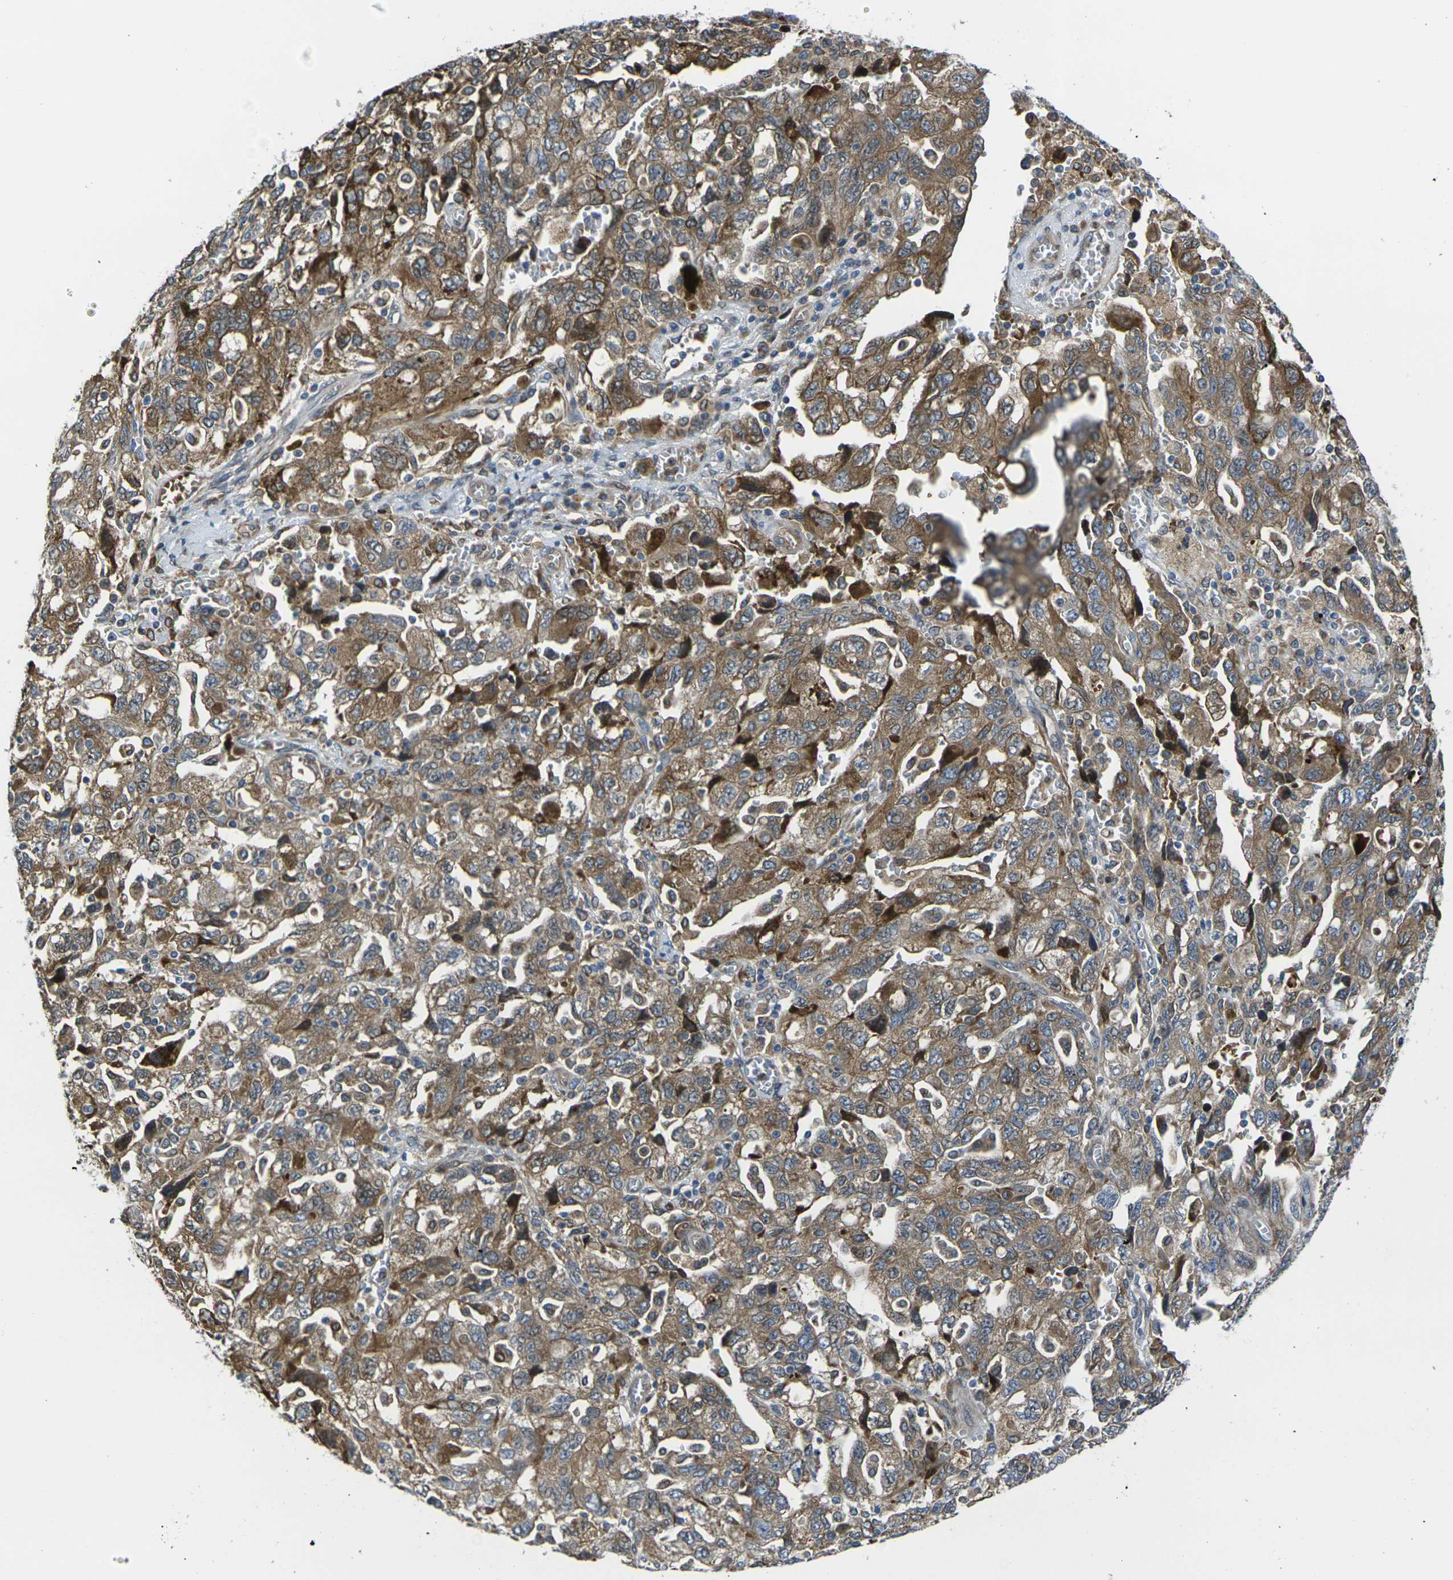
{"staining": {"intensity": "moderate", "quantity": ">75%", "location": "cytoplasmic/membranous"}, "tissue": "ovarian cancer", "cell_type": "Tumor cells", "image_type": "cancer", "snomed": [{"axis": "morphology", "description": "Carcinoma, NOS"}, {"axis": "morphology", "description": "Cystadenocarcinoma, serous, NOS"}, {"axis": "topography", "description": "Ovary"}], "caption": "A medium amount of moderate cytoplasmic/membranous staining is identified in about >75% of tumor cells in ovarian carcinoma tissue.", "gene": "FZD1", "patient": {"sex": "female", "age": 69}}